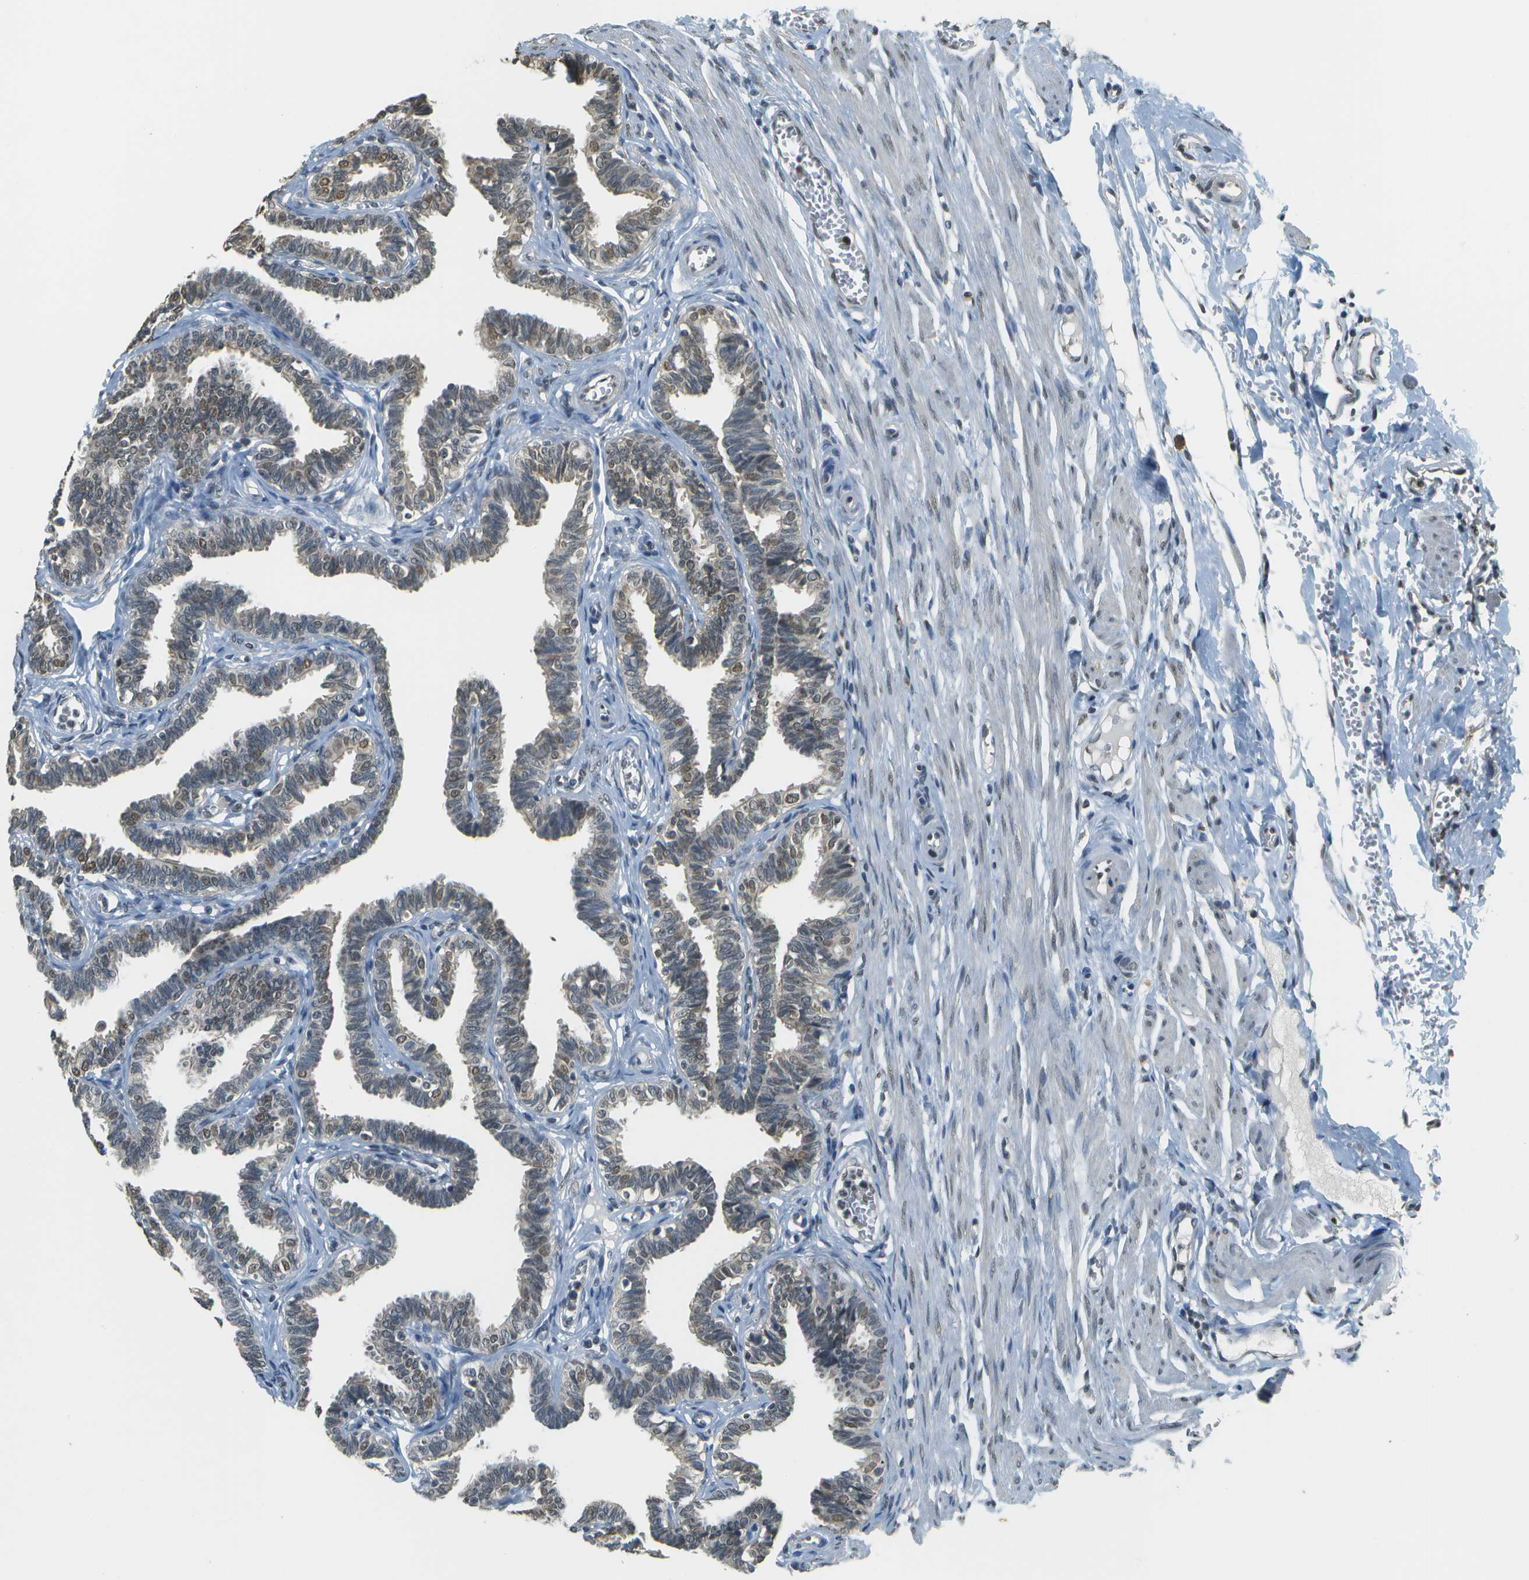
{"staining": {"intensity": "weak", "quantity": "25%-75%", "location": "nuclear"}, "tissue": "fallopian tube", "cell_type": "Glandular cells", "image_type": "normal", "snomed": [{"axis": "morphology", "description": "Normal tissue, NOS"}, {"axis": "topography", "description": "Fallopian tube"}, {"axis": "topography", "description": "Ovary"}], "caption": "Benign fallopian tube shows weak nuclear positivity in approximately 25%-75% of glandular cells, visualized by immunohistochemistry.", "gene": "ABL2", "patient": {"sex": "female", "age": 23}}